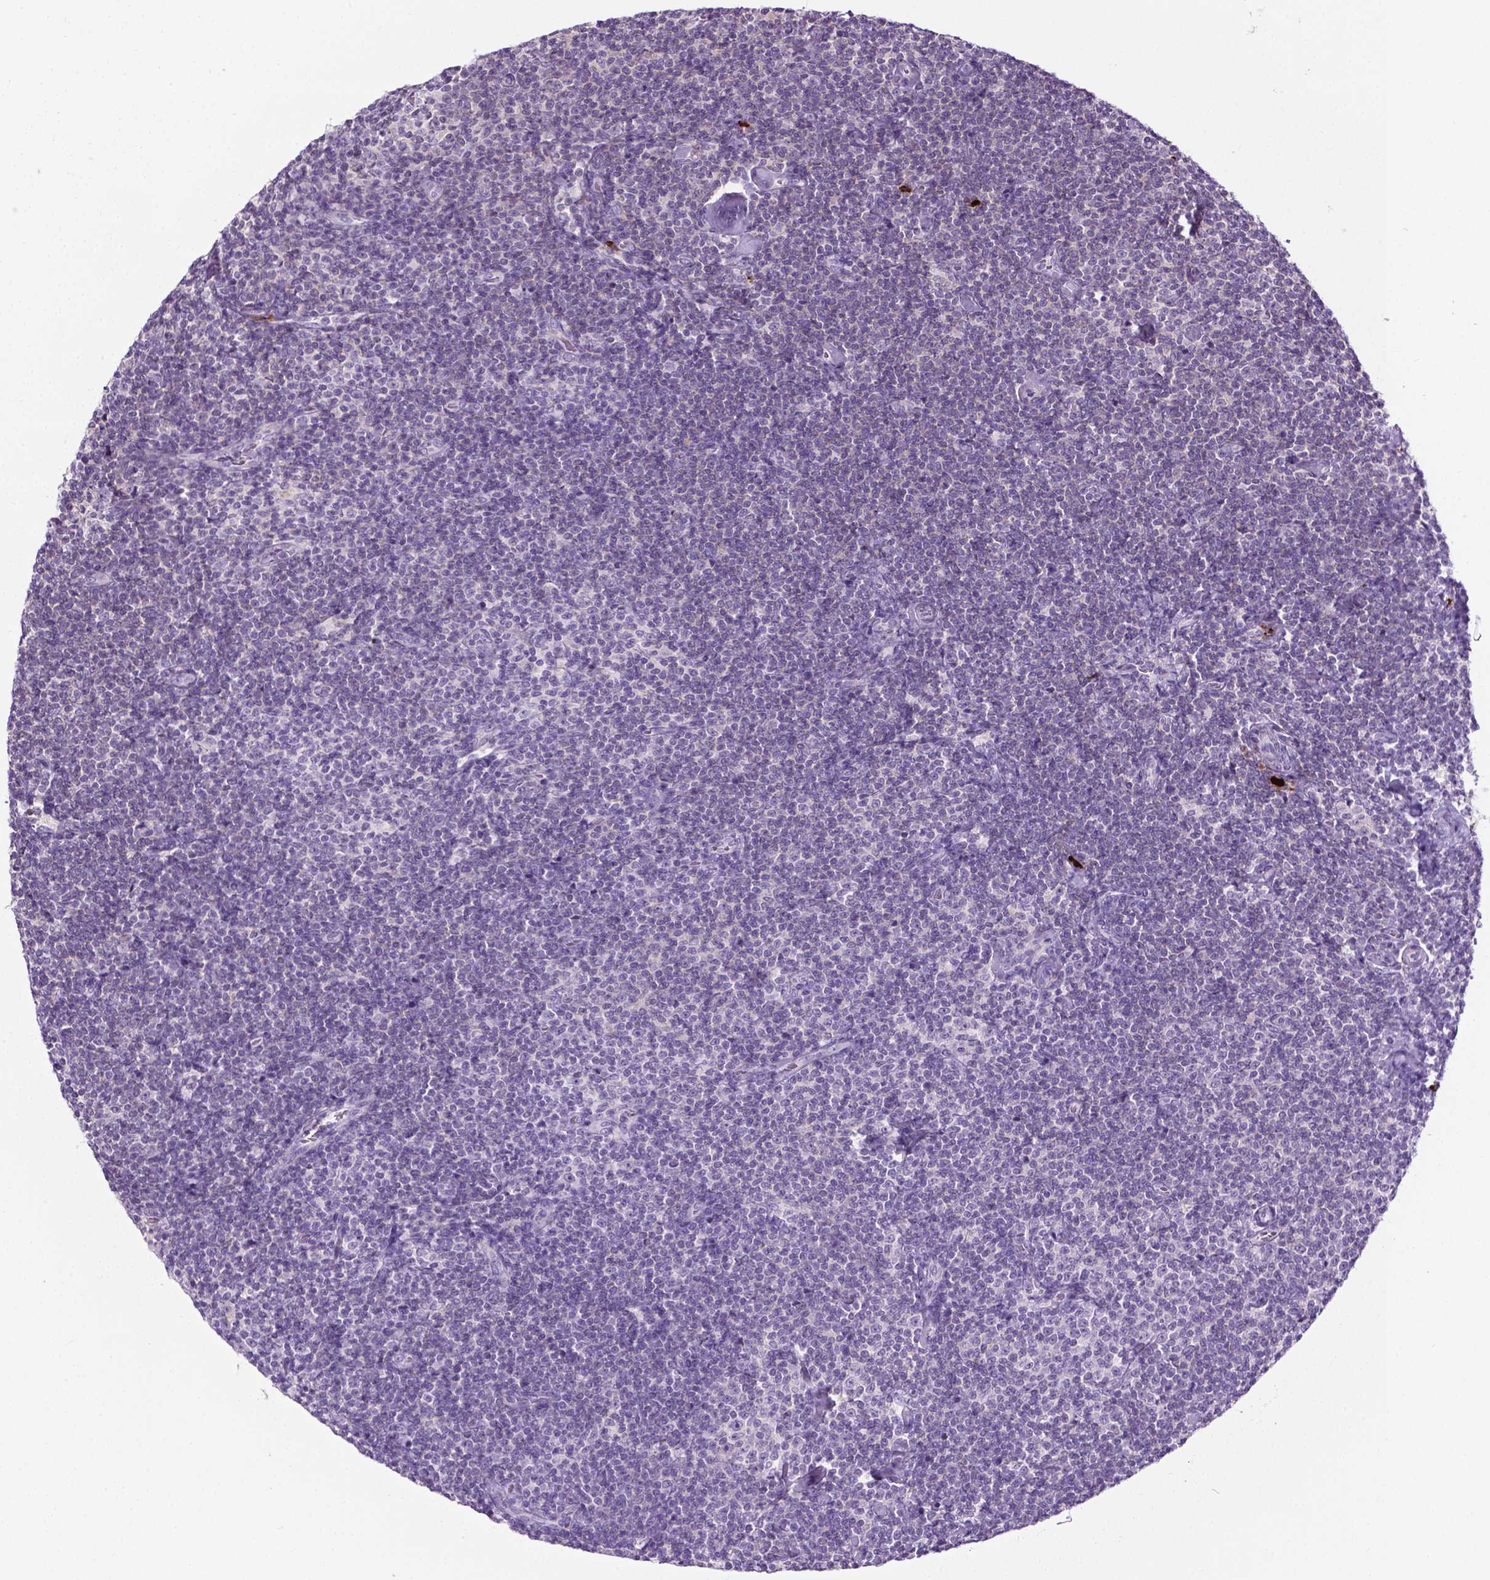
{"staining": {"intensity": "negative", "quantity": "none", "location": "none"}, "tissue": "lymphoma", "cell_type": "Tumor cells", "image_type": "cancer", "snomed": [{"axis": "morphology", "description": "Malignant lymphoma, non-Hodgkin's type, Low grade"}, {"axis": "topography", "description": "Lymph node"}], "caption": "A photomicrograph of lymphoma stained for a protein exhibits no brown staining in tumor cells. (DAB immunohistochemistry with hematoxylin counter stain).", "gene": "SPECC1L", "patient": {"sex": "male", "age": 81}}